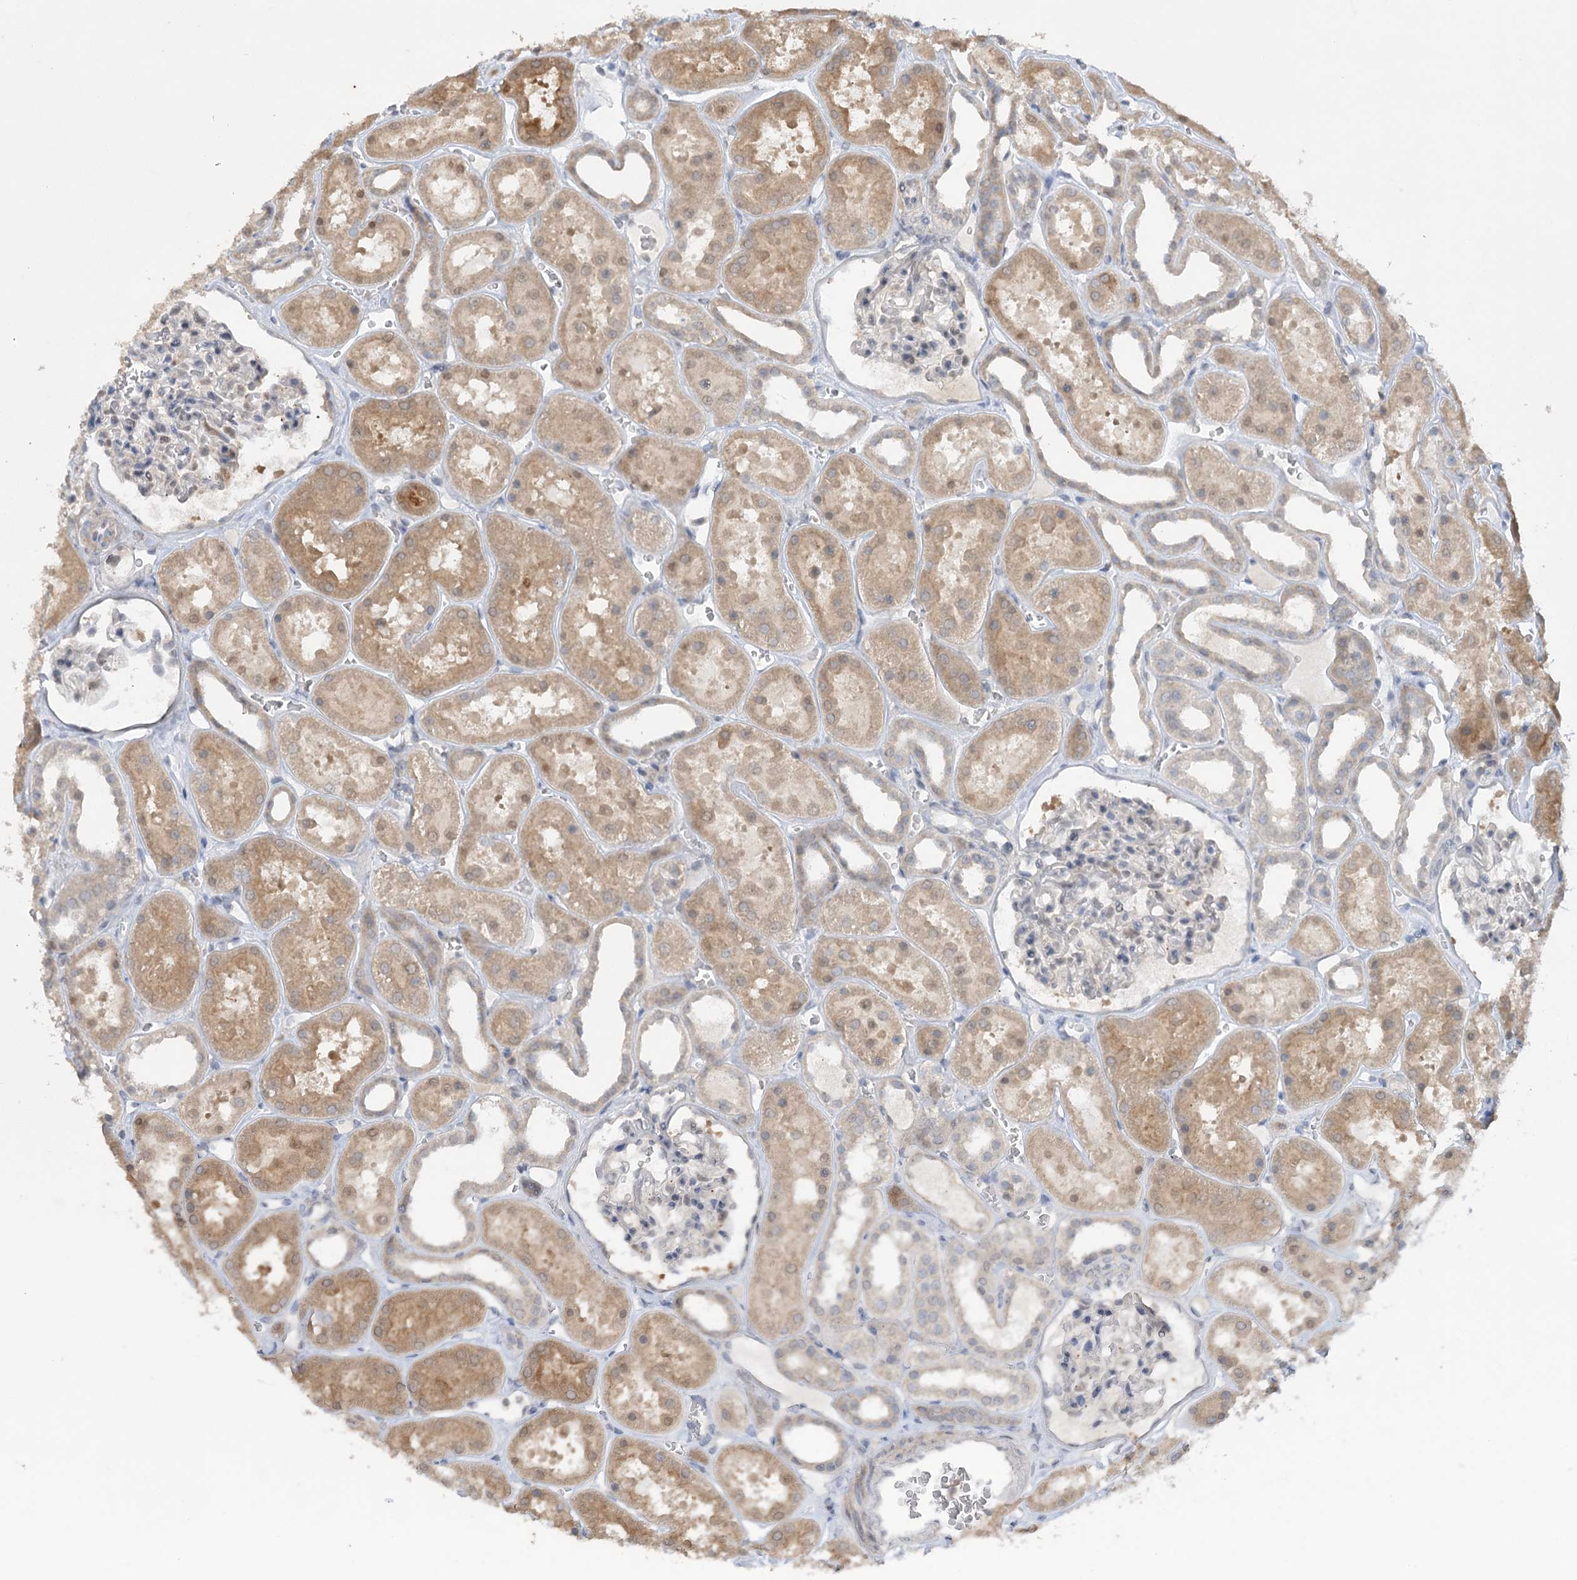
{"staining": {"intensity": "negative", "quantity": "none", "location": "none"}, "tissue": "kidney", "cell_type": "Cells in glomeruli", "image_type": "normal", "snomed": [{"axis": "morphology", "description": "Normal tissue, NOS"}, {"axis": "topography", "description": "Kidney"}], "caption": "A histopathology image of kidney stained for a protein demonstrates no brown staining in cells in glomeruli.", "gene": "TRAF3IP1", "patient": {"sex": "female", "age": 41}}